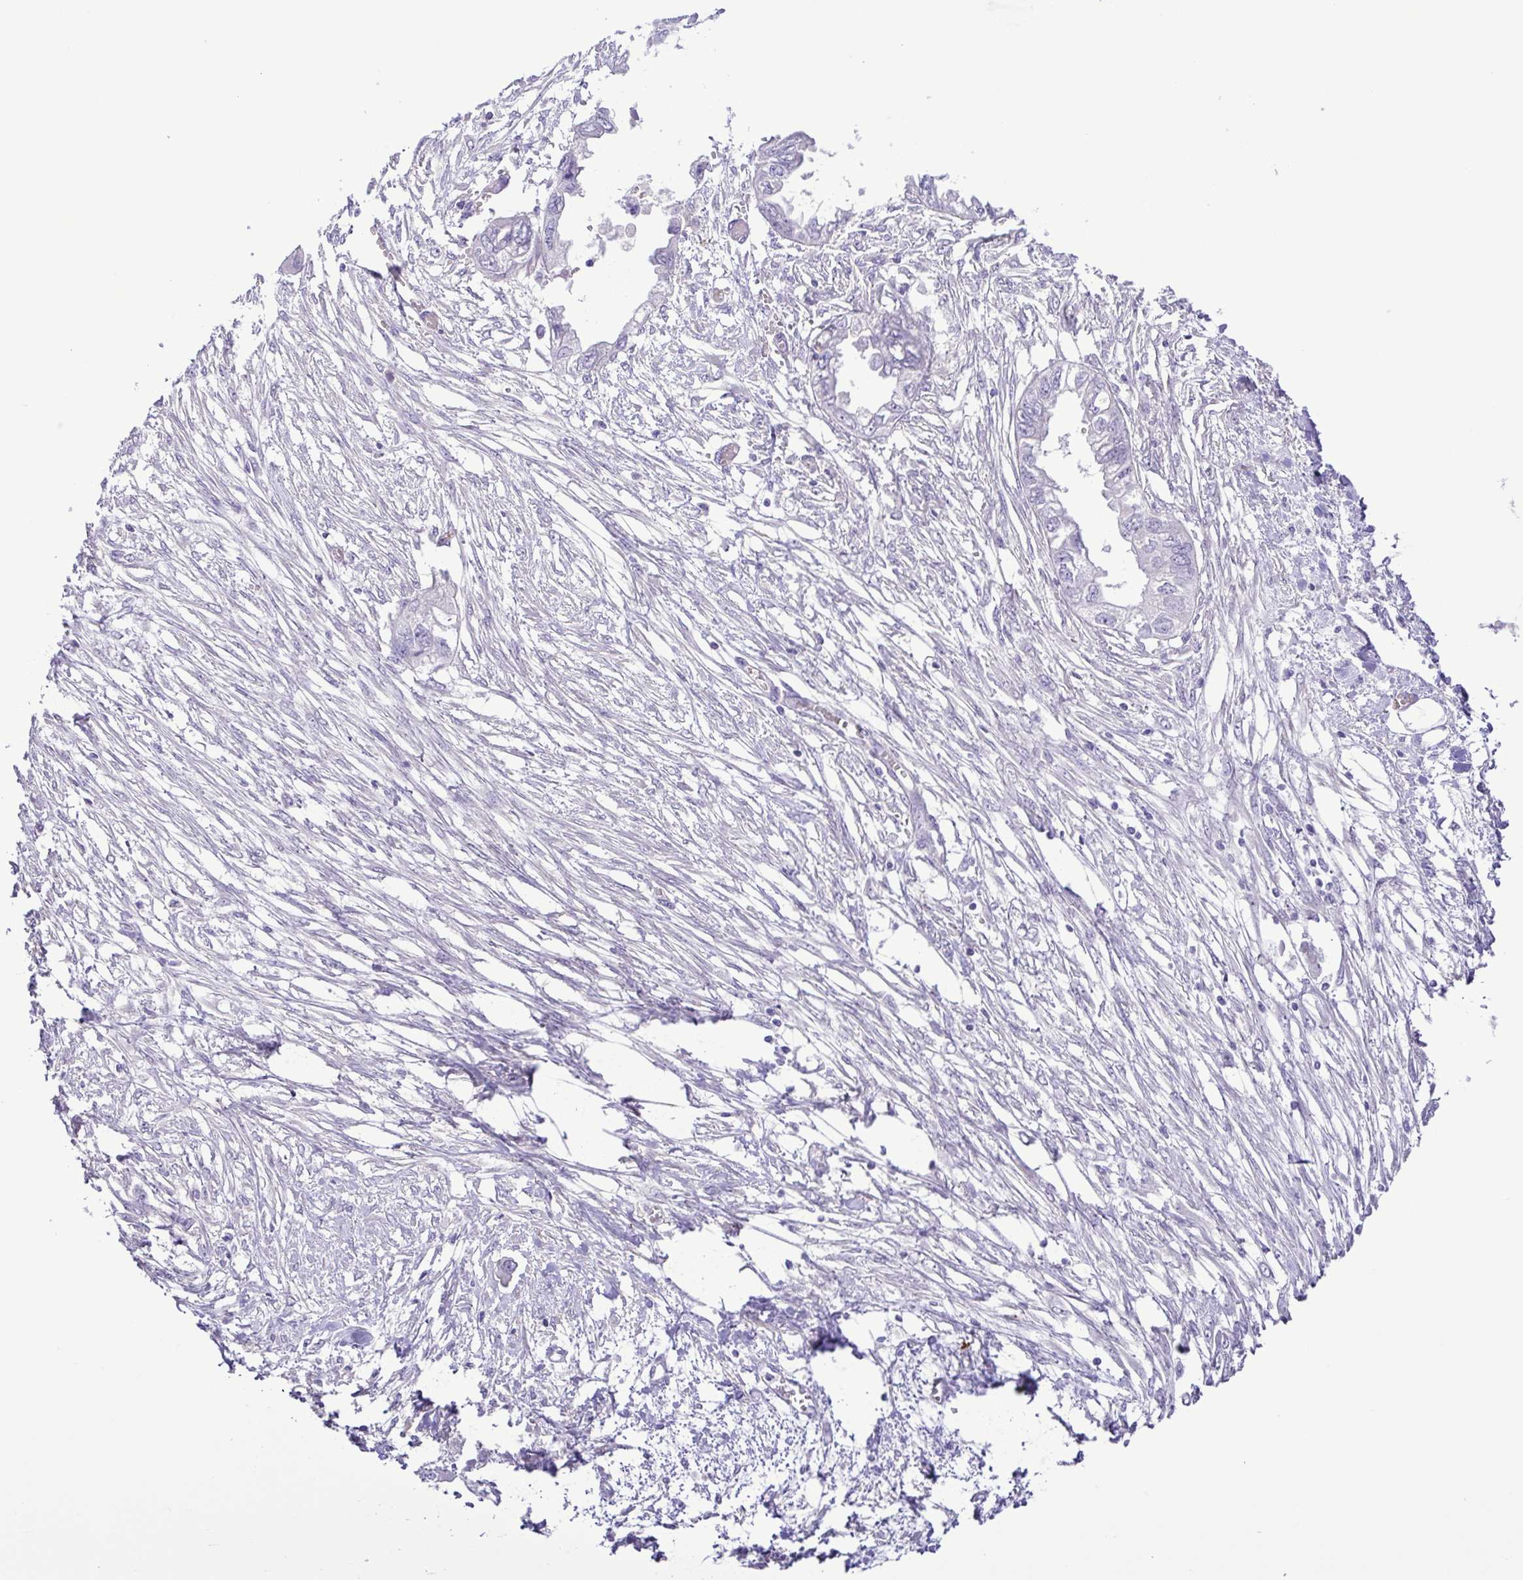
{"staining": {"intensity": "negative", "quantity": "none", "location": "none"}, "tissue": "endometrial cancer", "cell_type": "Tumor cells", "image_type": "cancer", "snomed": [{"axis": "morphology", "description": "Adenocarcinoma, NOS"}, {"axis": "morphology", "description": "Adenocarcinoma, metastatic, NOS"}, {"axis": "topography", "description": "Adipose tissue"}, {"axis": "topography", "description": "Endometrium"}], "caption": "Protein analysis of endometrial cancer (metastatic adenocarcinoma) reveals no significant staining in tumor cells.", "gene": "GABBR2", "patient": {"sex": "female", "age": 67}}